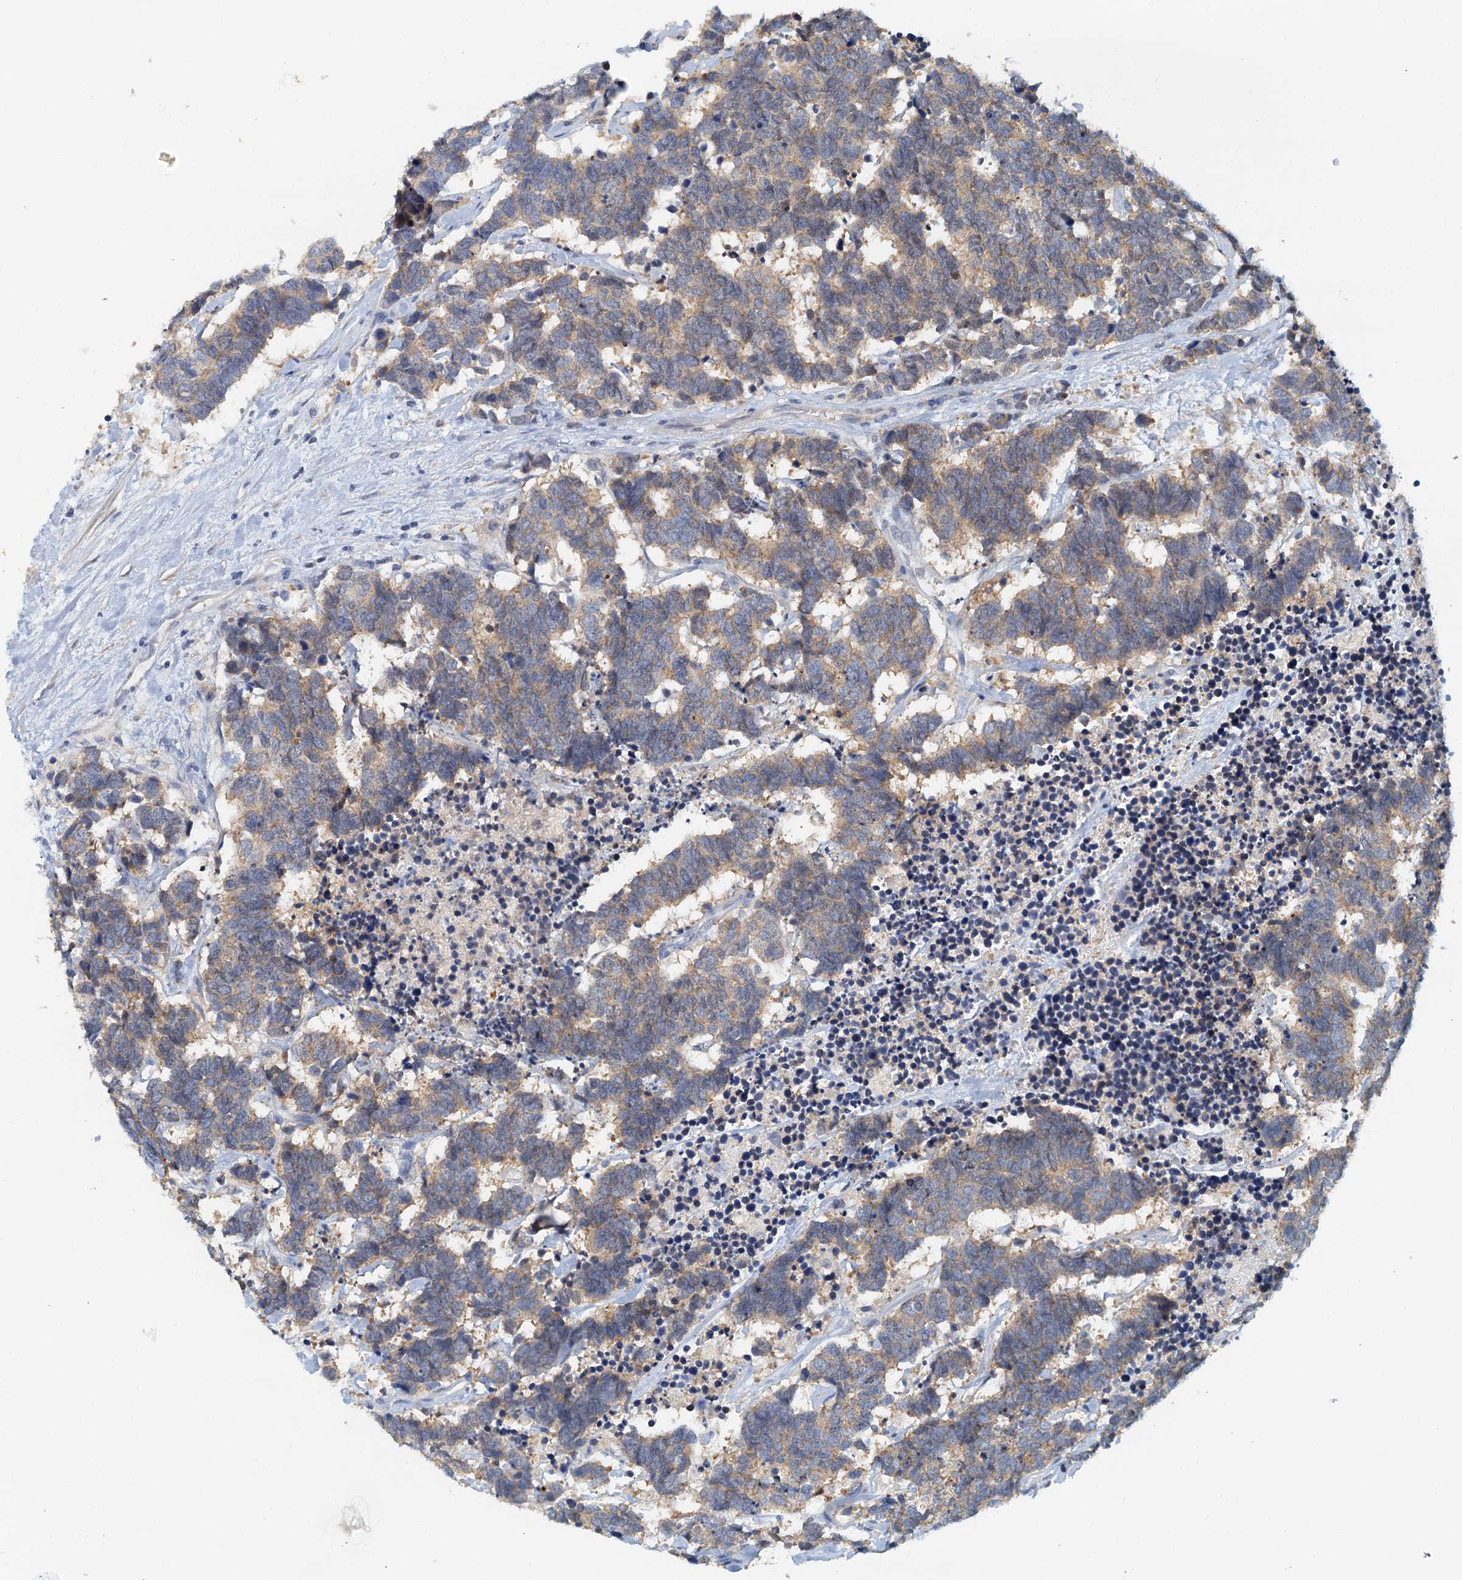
{"staining": {"intensity": "weak", "quantity": ">75%", "location": "cytoplasmic/membranous"}, "tissue": "carcinoid", "cell_type": "Tumor cells", "image_type": "cancer", "snomed": [{"axis": "morphology", "description": "Carcinoma, NOS"}, {"axis": "morphology", "description": "Carcinoid, malignant, NOS"}, {"axis": "topography", "description": "Urinary bladder"}], "caption": "Carcinoma stained for a protein (brown) shows weak cytoplasmic/membranous positive positivity in approximately >75% of tumor cells.", "gene": "DTD1", "patient": {"sex": "male", "age": 57}}